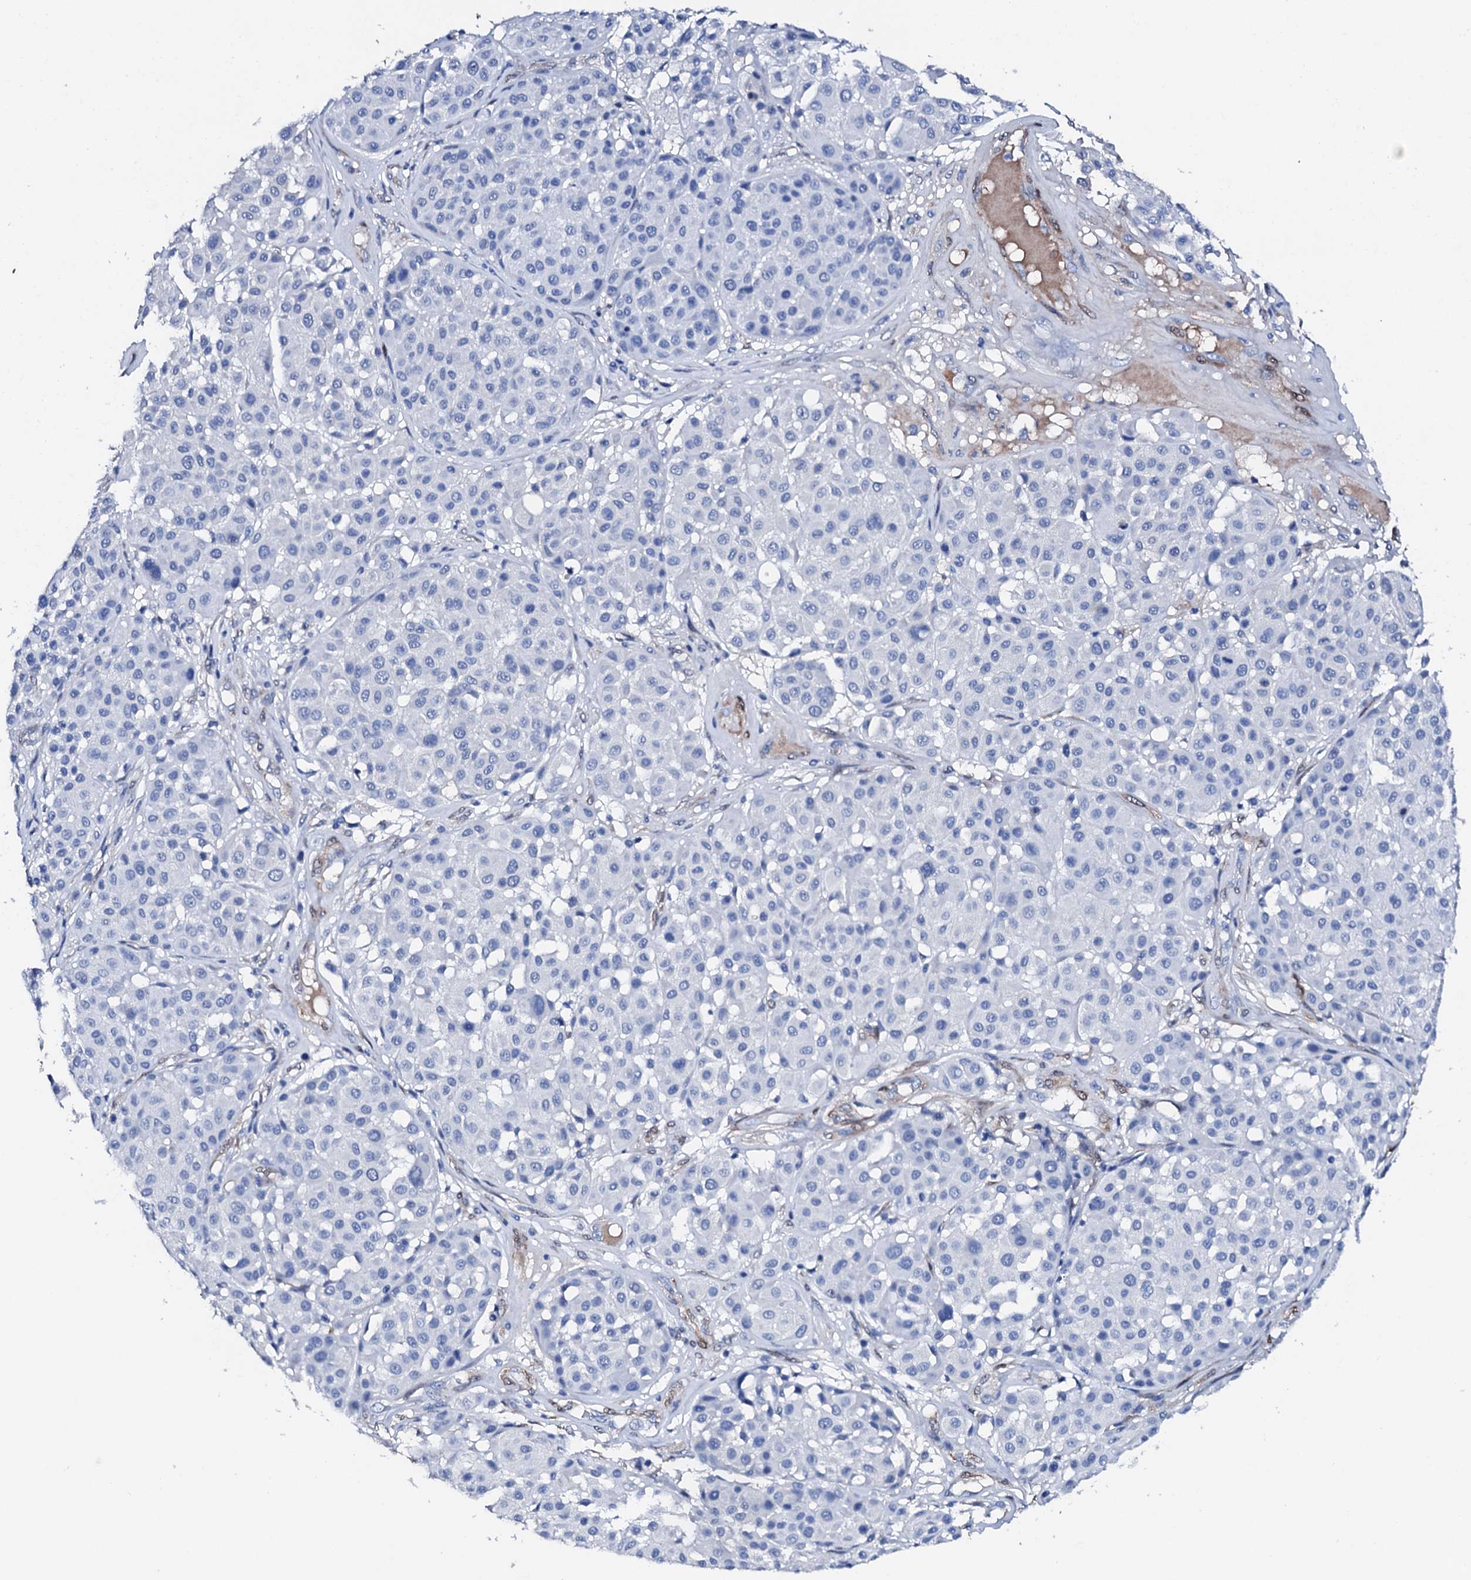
{"staining": {"intensity": "negative", "quantity": "none", "location": "none"}, "tissue": "melanoma", "cell_type": "Tumor cells", "image_type": "cancer", "snomed": [{"axis": "morphology", "description": "Malignant melanoma, Metastatic site"}, {"axis": "topography", "description": "Soft tissue"}], "caption": "A high-resolution histopathology image shows immunohistochemistry (IHC) staining of melanoma, which displays no significant positivity in tumor cells.", "gene": "NRIP2", "patient": {"sex": "male", "age": 41}}